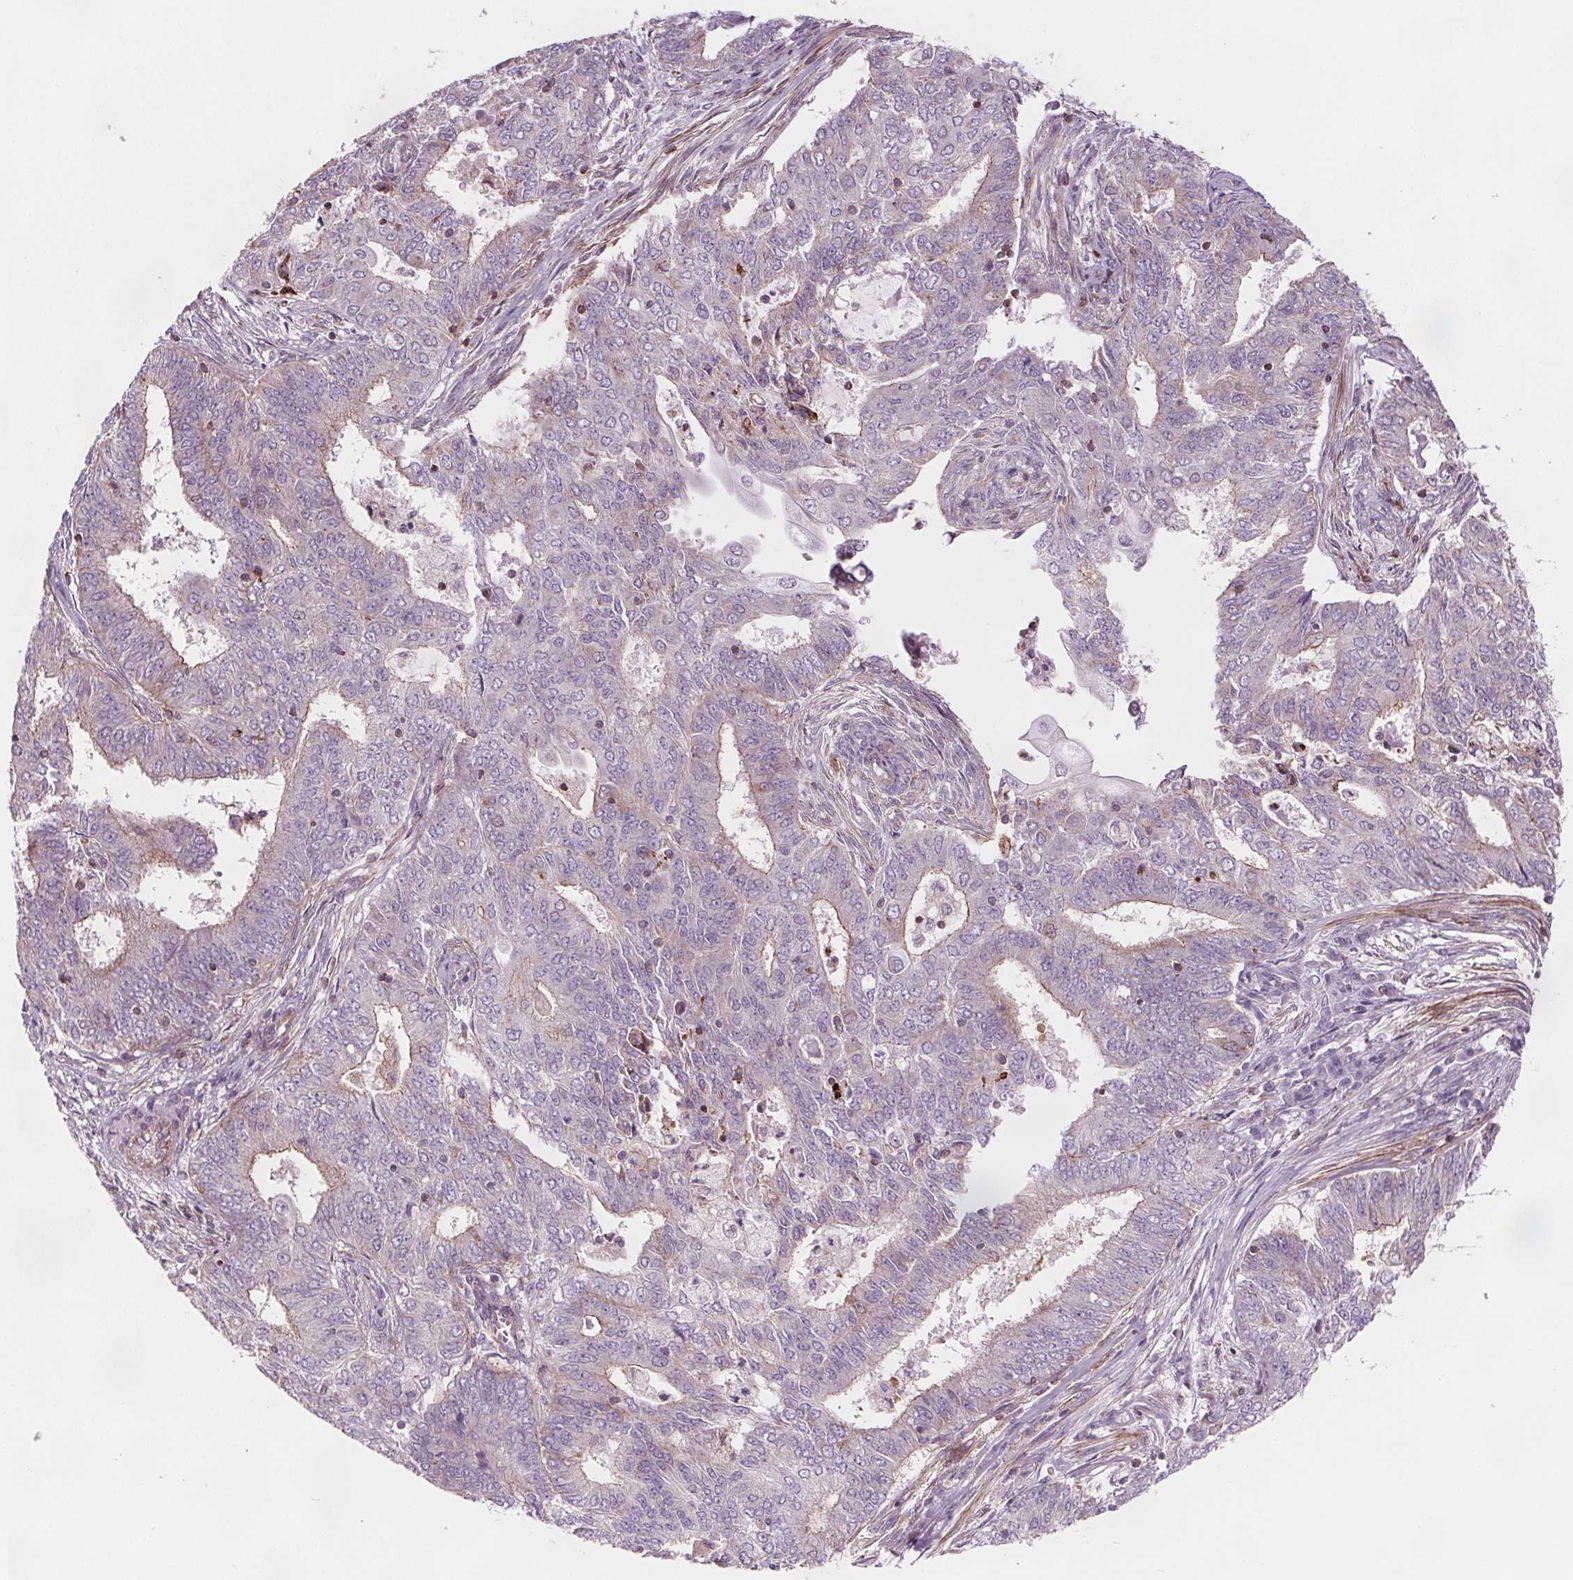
{"staining": {"intensity": "negative", "quantity": "none", "location": "none"}, "tissue": "endometrial cancer", "cell_type": "Tumor cells", "image_type": "cancer", "snomed": [{"axis": "morphology", "description": "Adenocarcinoma, NOS"}, {"axis": "topography", "description": "Endometrium"}], "caption": "Tumor cells are negative for protein expression in human endometrial cancer.", "gene": "ADAM33", "patient": {"sex": "female", "age": 62}}